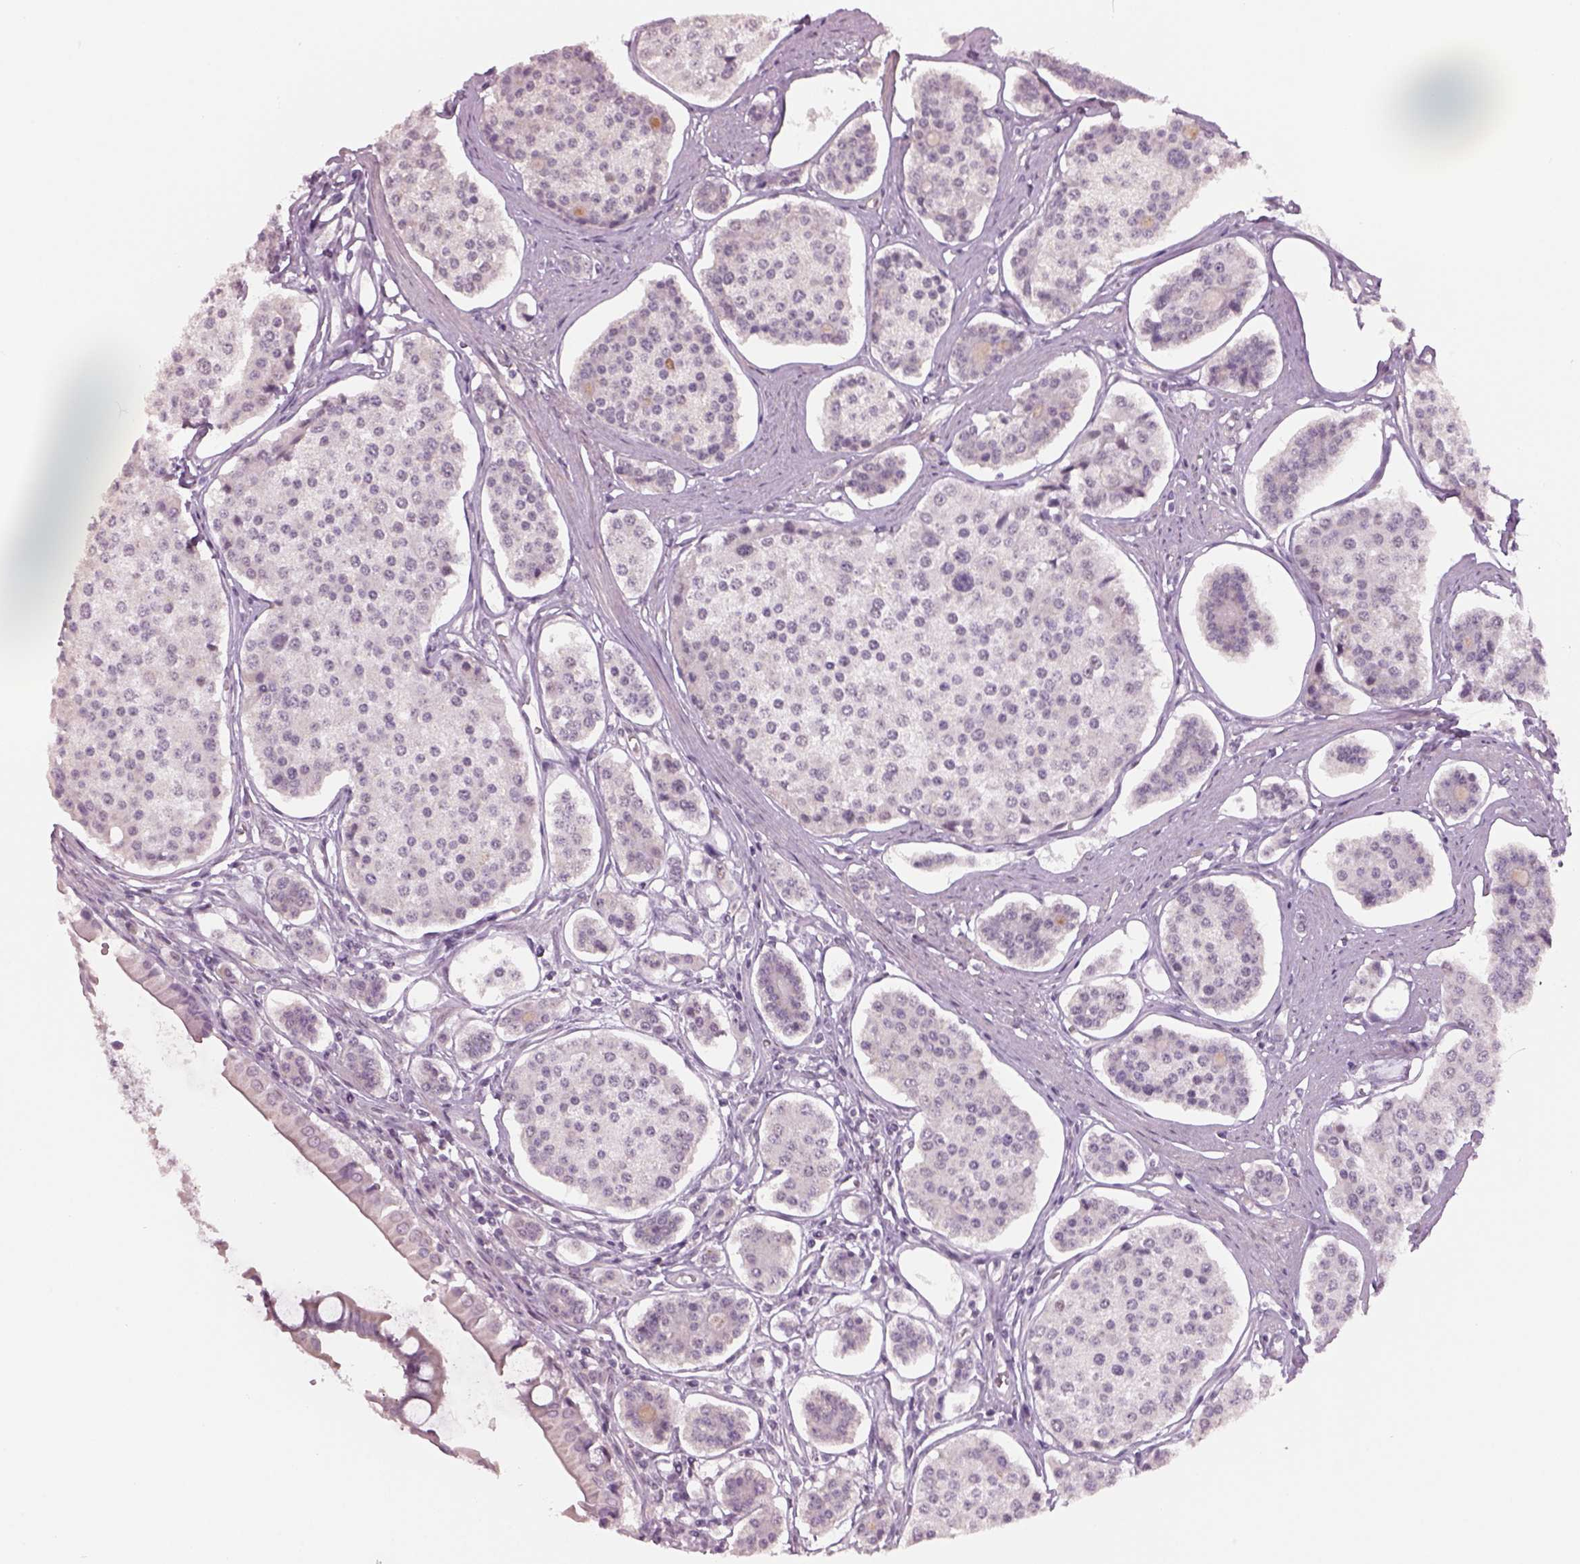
{"staining": {"intensity": "negative", "quantity": "none", "location": "none"}, "tissue": "carcinoid", "cell_type": "Tumor cells", "image_type": "cancer", "snomed": [{"axis": "morphology", "description": "Carcinoid, malignant, NOS"}, {"axis": "topography", "description": "Small intestine"}], "caption": "Malignant carcinoid was stained to show a protein in brown. There is no significant staining in tumor cells. (DAB immunohistochemistry visualized using brightfield microscopy, high magnification).", "gene": "NAT8", "patient": {"sex": "female", "age": 65}}